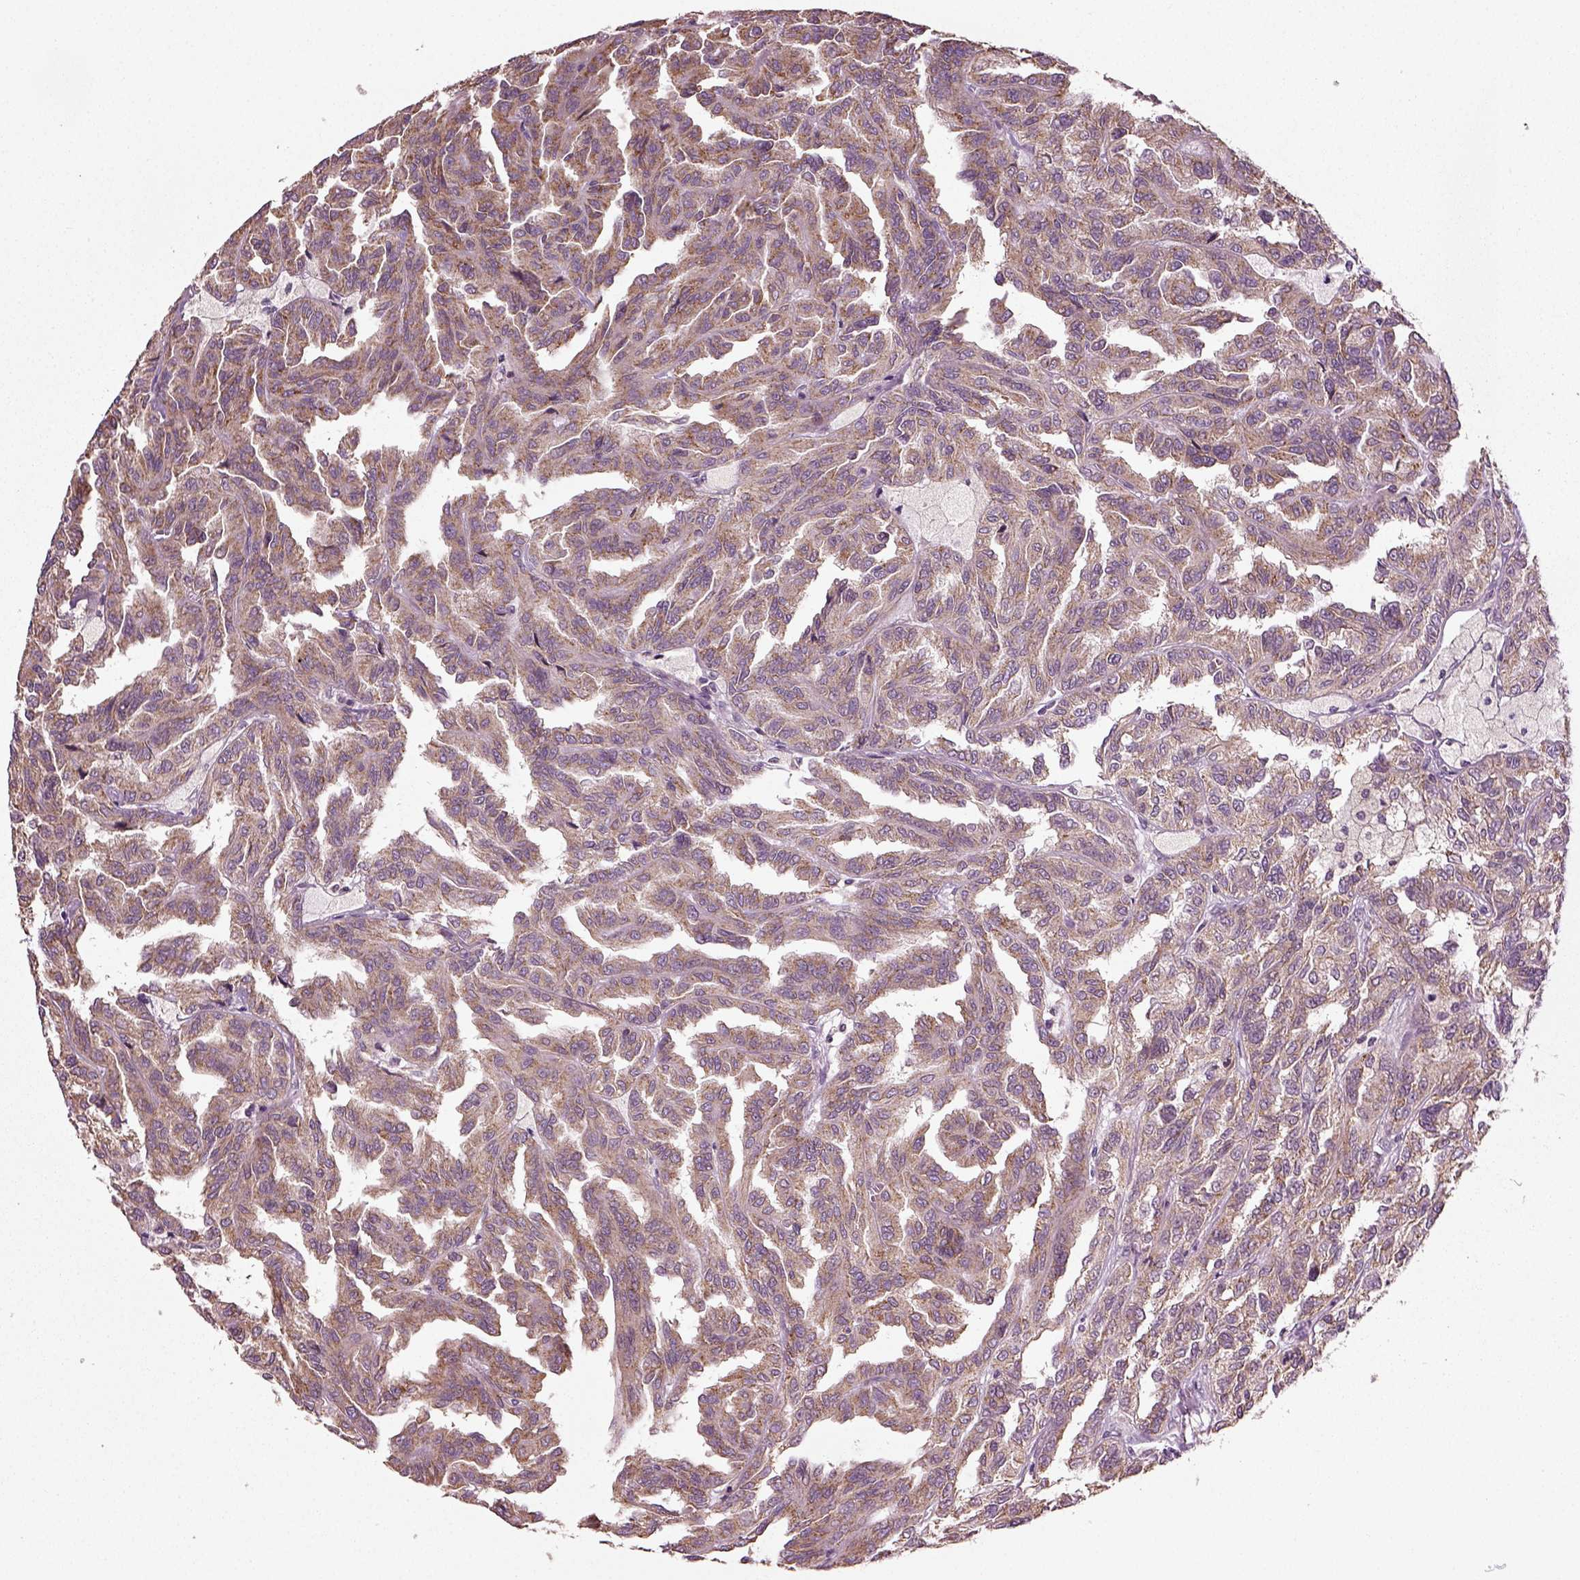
{"staining": {"intensity": "moderate", "quantity": "25%-75%", "location": "cytoplasmic/membranous"}, "tissue": "renal cancer", "cell_type": "Tumor cells", "image_type": "cancer", "snomed": [{"axis": "morphology", "description": "Adenocarcinoma, NOS"}, {"axis": "topography", "description": "Kidney"}], "caption": "A medium amount of moderate cytoplasmic/membranous expression is appreciated in about 25%-75% of tumor cells in adenocarcinoma (renal) tissue. (Stains: DAB in brown, nuclei in blue, Microscopy: brightfield microscopy at high magnification).", "gene": "ERV3-1", "patient": {"sex": "male", "age": 79}}